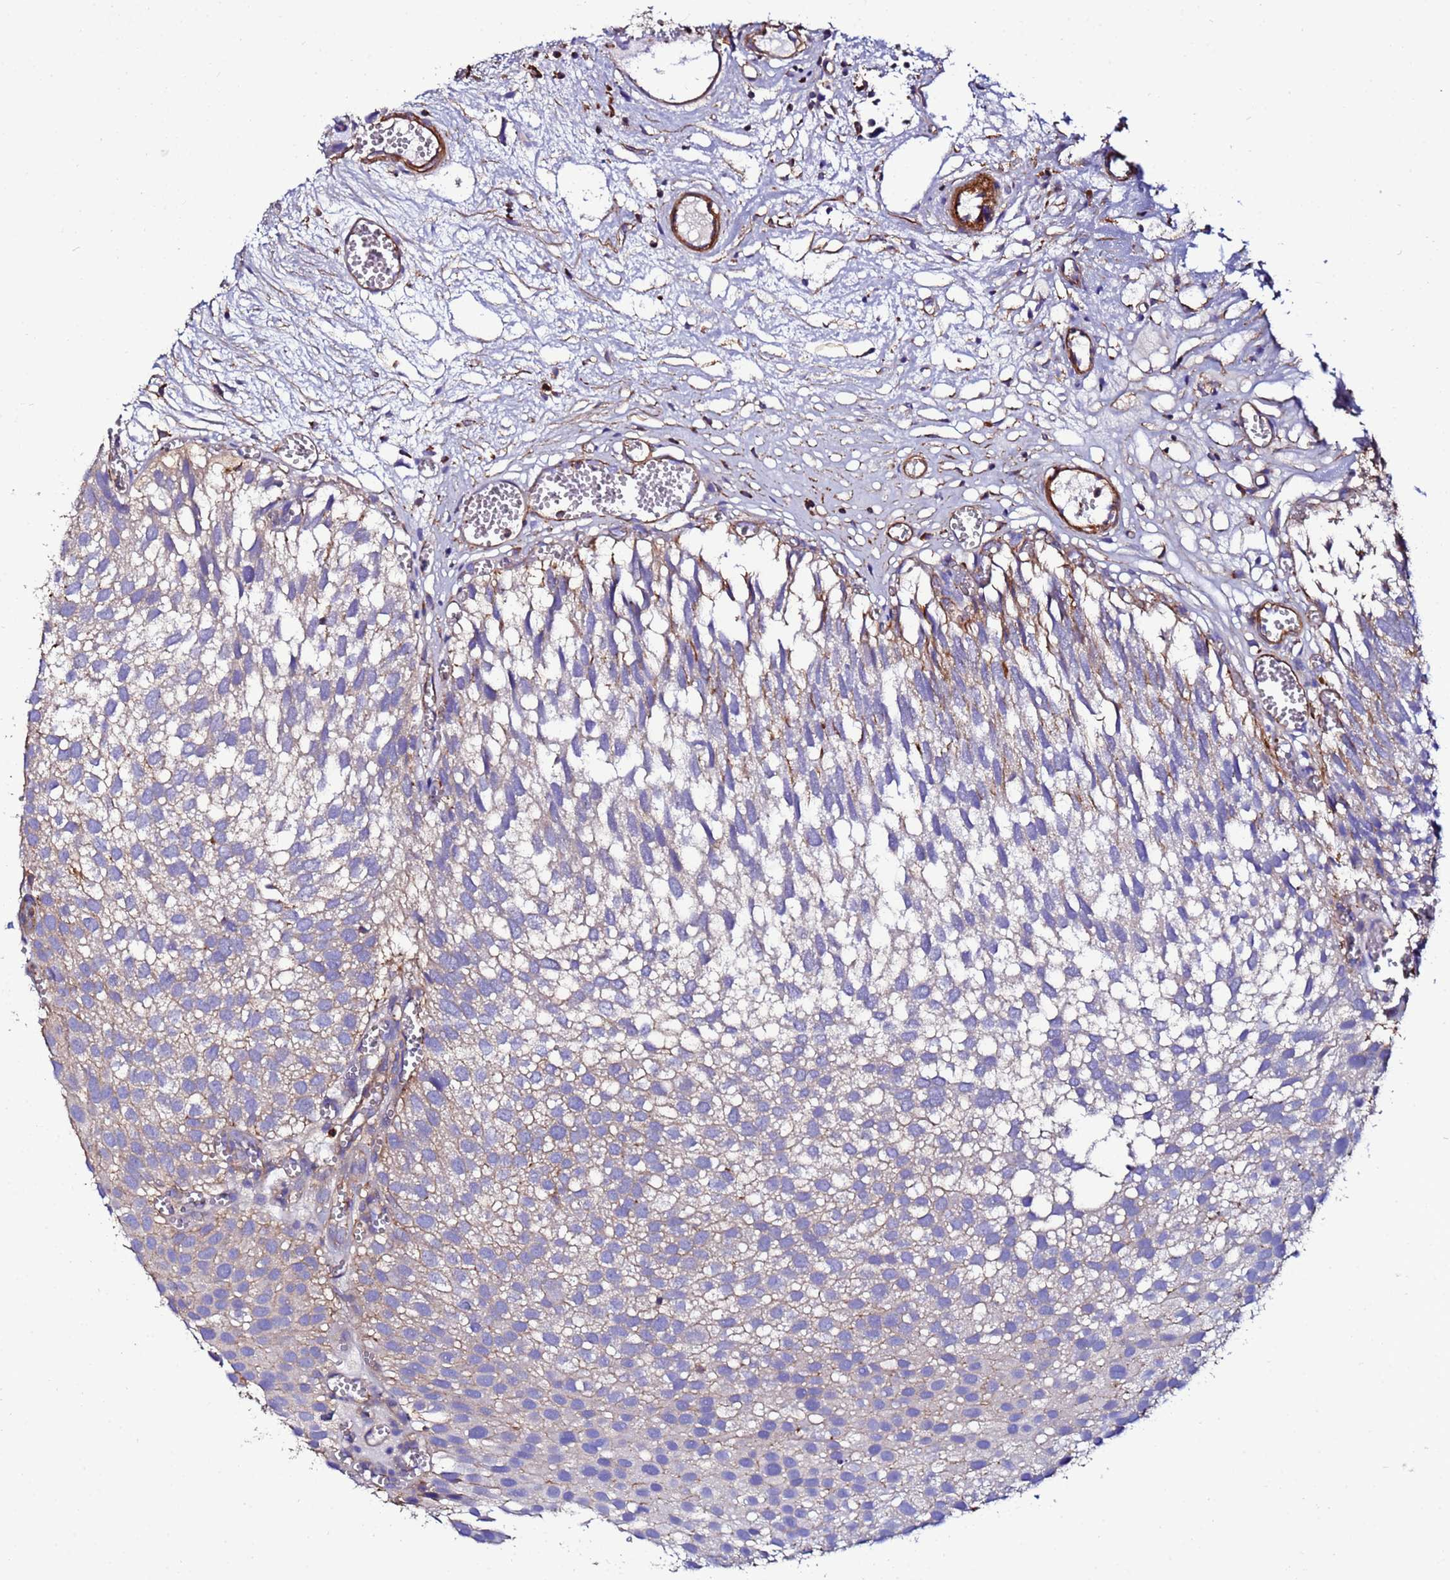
{"staining": {"intensity": "negative", "quantity": "none", "location": "none"}, "tissue": "urothelial cancer", "cell_type": "Tumor cells", "image_type": "cancer", "snomed": [{"axis": "morphology", "description": "Urothelial carcinoma, Low grade"}, {"axis": "topography", "description": "Urinary bladder"}], "caption": "Immunohistochemistry image of human low-grade urothelial carcinoma stained for a protein (brown), which exhibits no positivity in tumor cells.", "gene": "ACTB", "patient": {"sex": "male", "age": 88}}